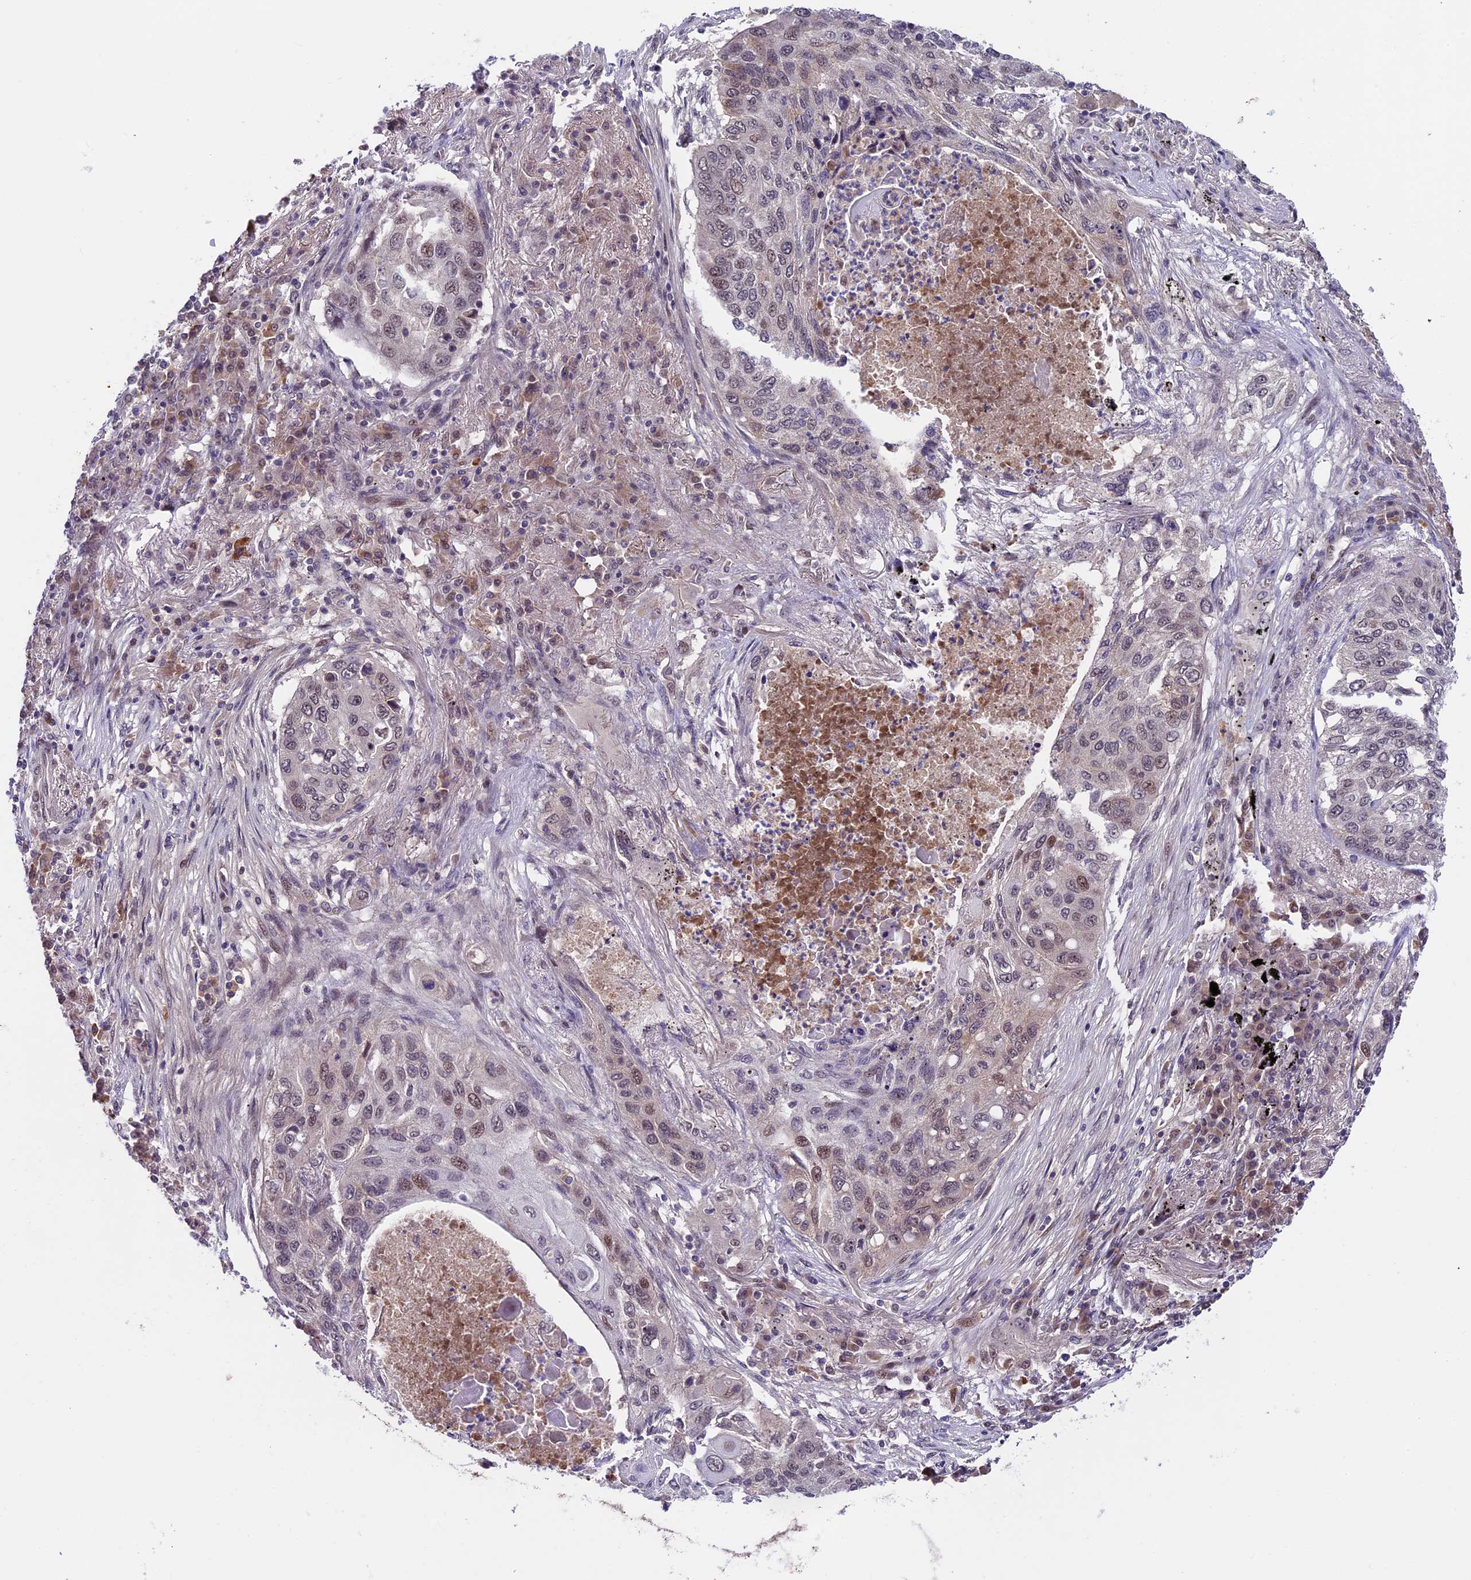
{"staining": {"intensity": "moderate", "quantity": "25%-75%", "location": "cytoplasmic/membranous,nuclear"}, "tissue": "lung cancer", "cell_type": "Tumor cells", "image_type": "cancer", "snomed": [{"axis": "morphology", "description": "Squamous cell carcinoma, NOS"}, {"axis": "topography", "description": "Lung"}], "caption": "This image displays immunohistochemistry (IHC) staining of squamous cell carcinoma (lung), with medium moderate cytoplasmic/membranous and nuclear staining in approximately 25%-75% of tumor cells.", "gene": "SIPA1L3", "patient": {"sex": "female", "age": 63}}